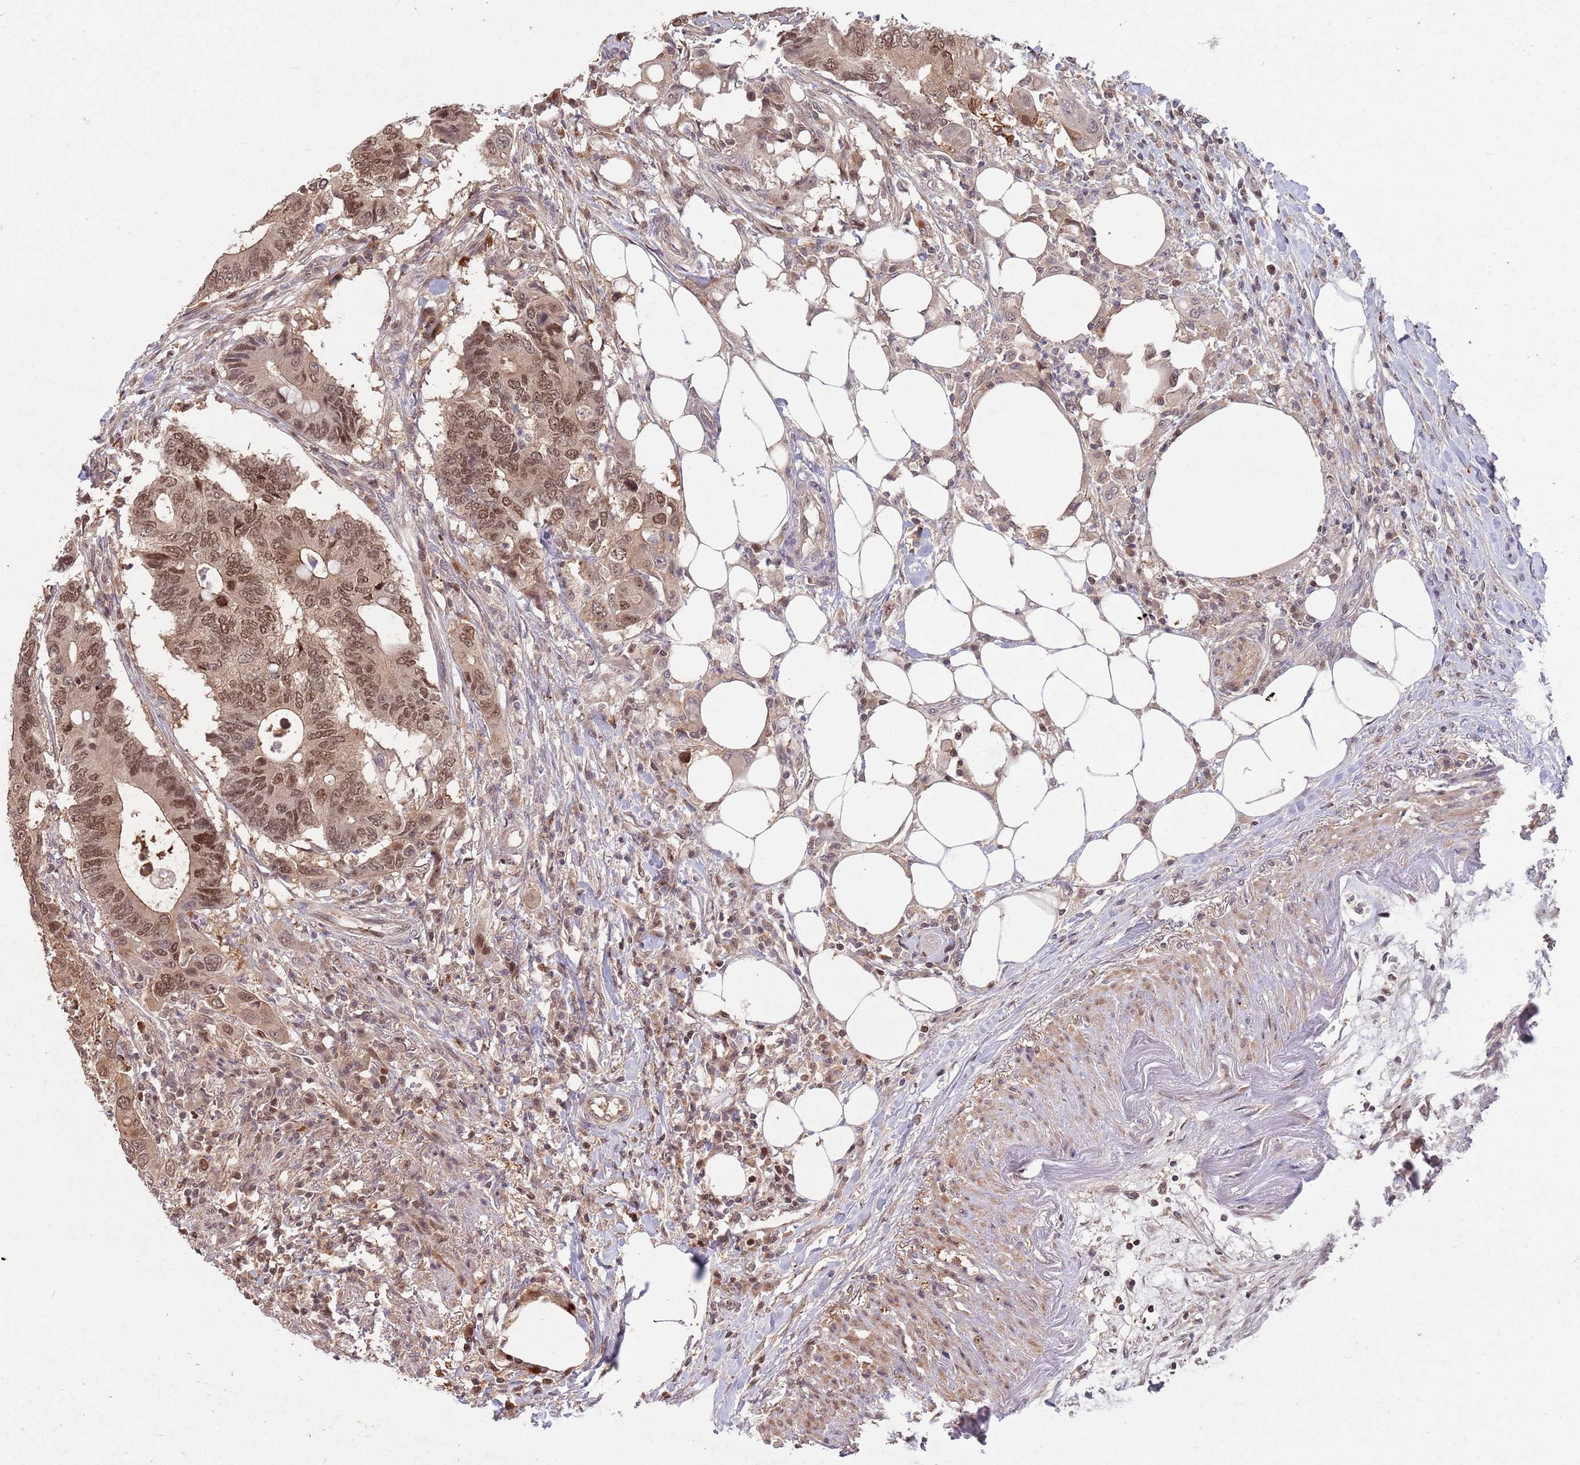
{"staining": {"intensity": "moderate", "quantity": ">75%", "location": "cytoplasmic/membranous,nuclear"}, "tissue": "colorectal cancer", "cell_type": "Tumor cells", "image_type": "cancer", "snomed": [{"axis": "morphology", "description": "Adenocarcinoma, NOS"}, {"axis": "topography", "description": "Colon"}], "caption": "The micrograph demonstrates immunohistochemical staining of colorectal cancer. There is moderate cytoplasmic/membranous and nuclear staining is present in about >75% of tumor cells.", "gene": "SALL1", "patient": {"sex": "male", "age": 71}}